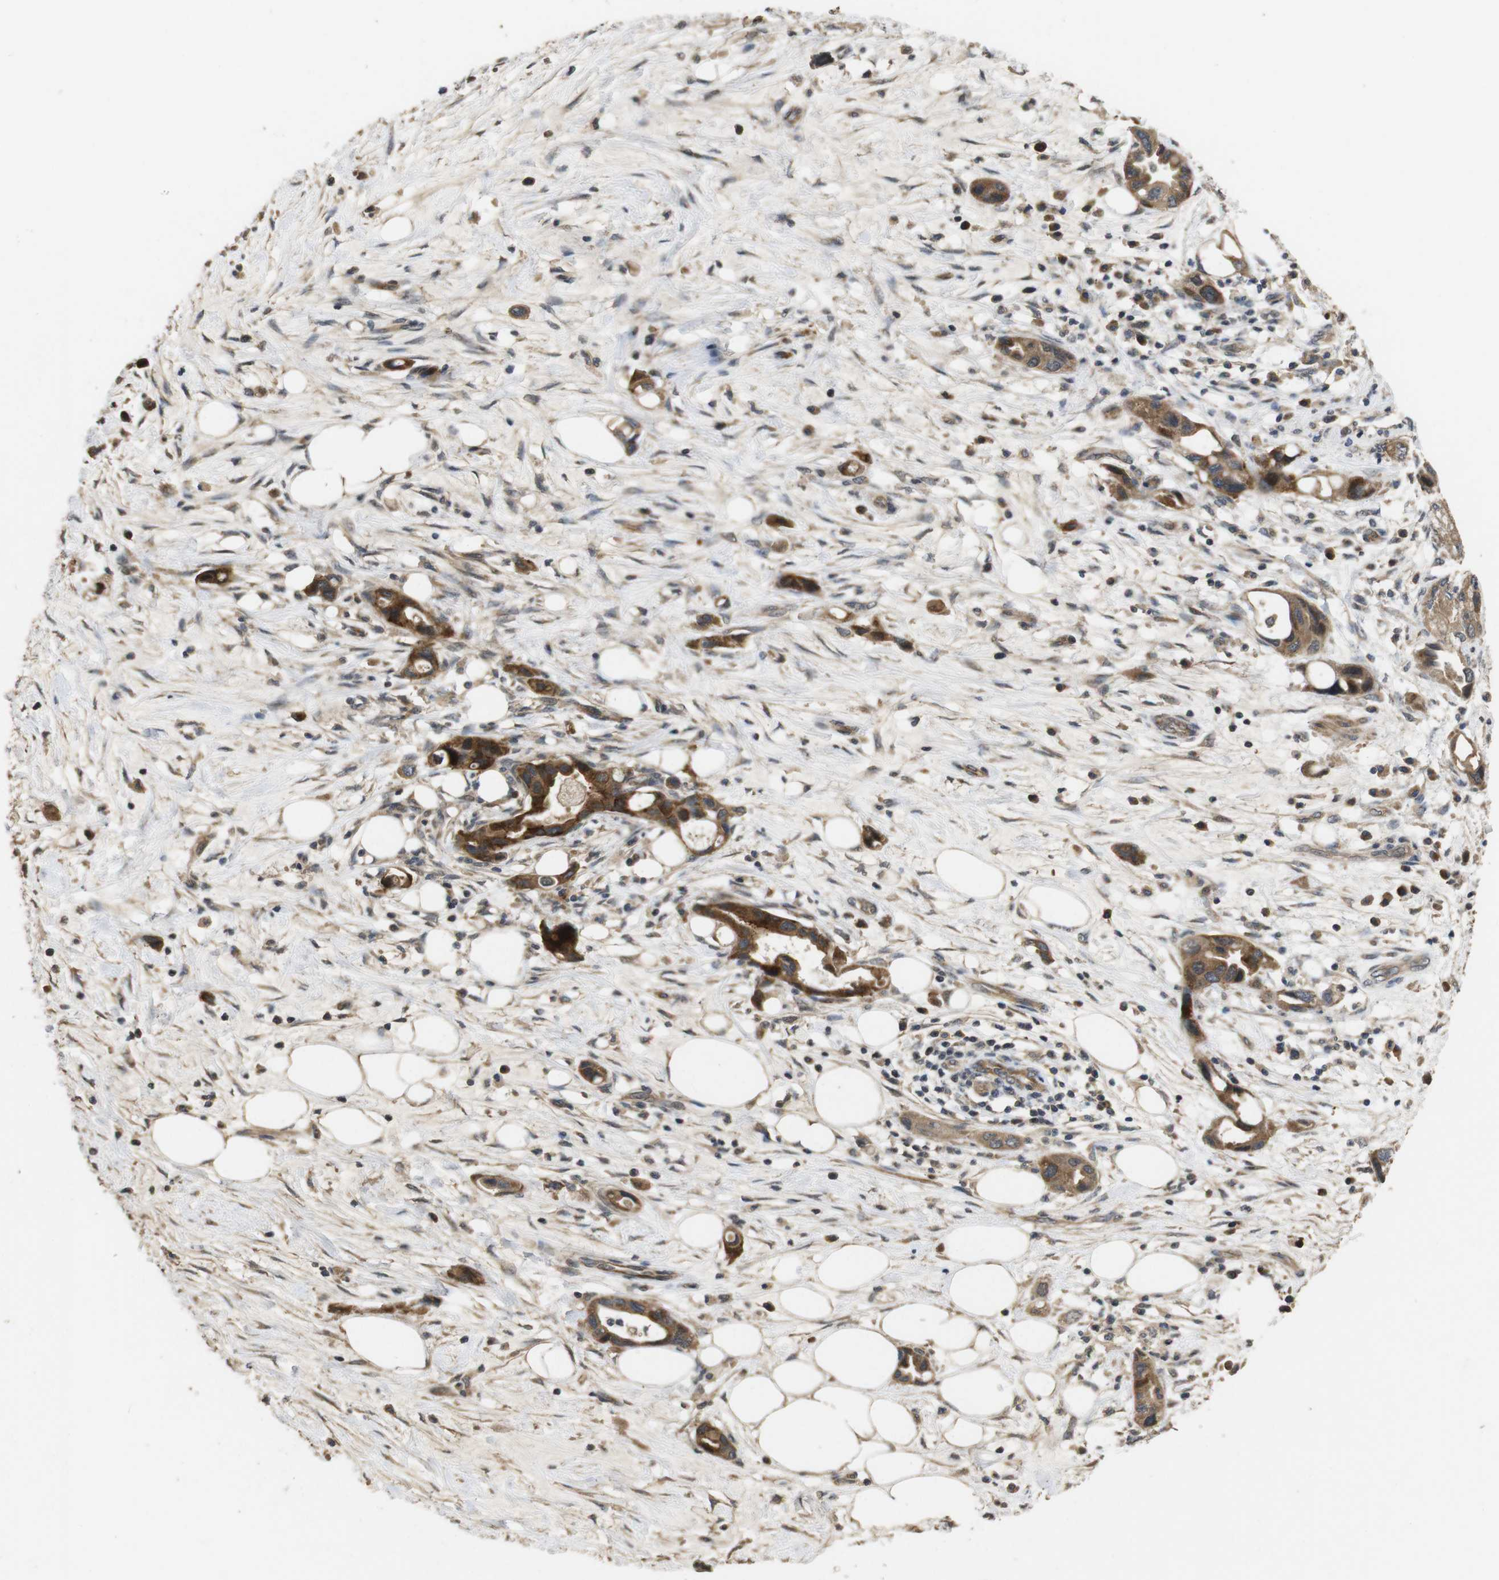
{"staining": {"intensity": "strong", "quantity": ">75%", "location": "cytoplasmic/membranous,nuclear"}, "tissue": "pancreatic cancer", "cell_type": "Tumor cells", "image_type": "cancer", "snomed": [{"axis": "morphology", "description": "Adenocarcinoma, NOS"}, {"axis": "topography", "description": "Pancreas"}], "caption": "Immunohistochemistry (IHC) image of neoplastic tissue: pancreatic cancer stained using immunohistochemistry demonstrates high levels of strong protein expression localized specifically in the cytoplasmic/membranous and nuclear of tumor cells, appearing as a cytoplasmic/membranous and nuclear brown color.", "gene": "PCDHB10", "patient": {"sex": "female", "age": 57}}